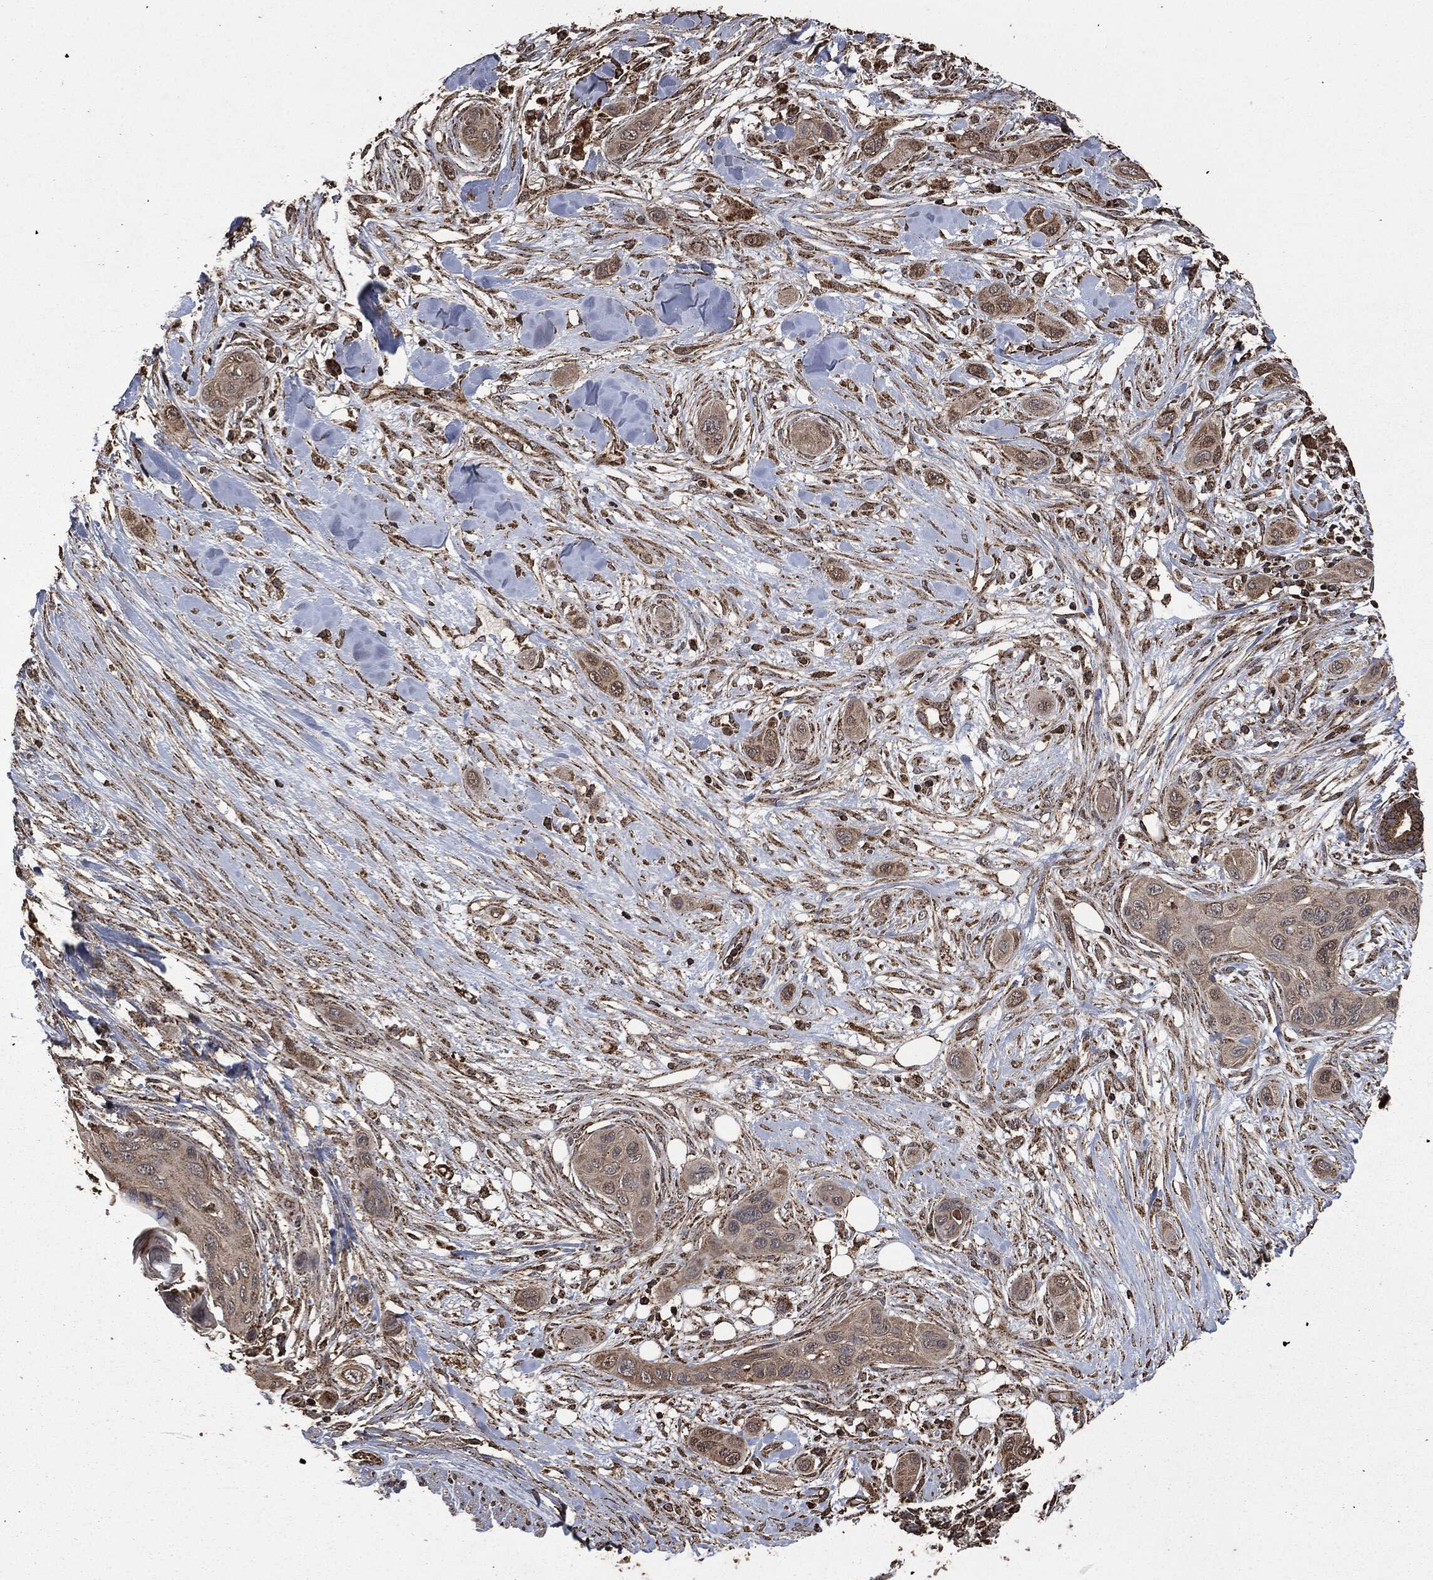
{"staining": {"intensity": "weak", "quantity": "25%-75%", "location": "cytoplasmic/membranous"}, "tissue": "skin cancer", "cell_type": "Tumor cells", "image_type": "cancer", "snomed": [{"axis": "morphology", "description": "Squamous cell carcinoma, NOS"}, {"axis": "topography", "description": "Skin"}], "caption": "Immunohistochemical staining of skin squamous cell carcinoma exhibits low levels of weak cytoplasmic/membranous staining in approximately 25%-75% of tumor cells.", "gene": "LIG3", "patient": {"sex": "male", "age": 78}}